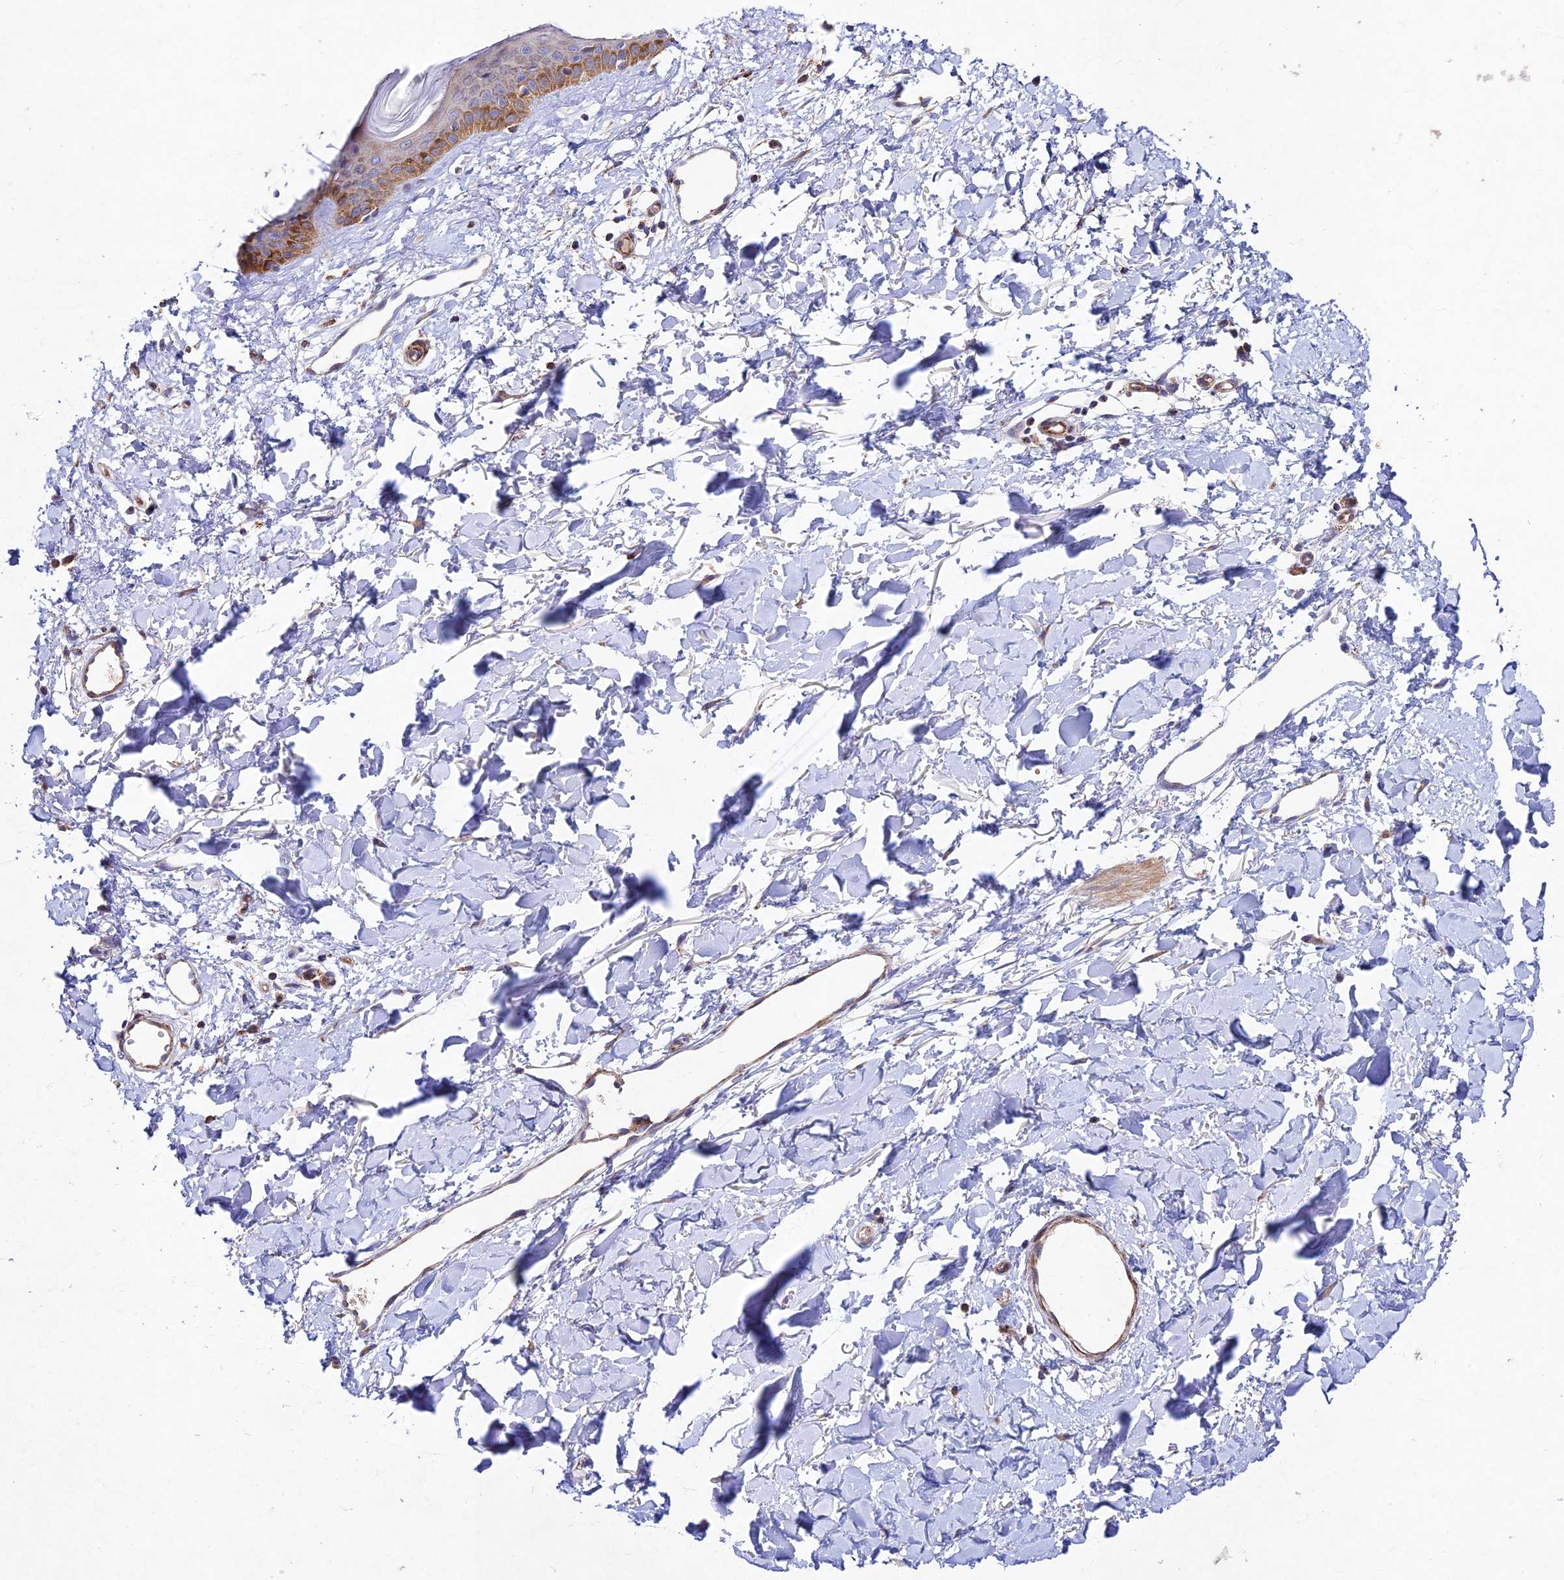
{"staining": {"intensity": "weak", "quantity": ">75%", "location": "cytoplasmic/membranous"}, "tissue": "skin", "cell_type": "Fibroblasts", "image_type": "normal", "snomed": [{"axis": "morphology", "description": "Normal tissue, NOS"}, {"axis": "topography", "description": "Skin"}], "caption": "Normal skin was stained to show a protein in brown. There is low levels of weak cytoplasmic/membranous expression in approximately >75% of fibroblasts. (brown staining indicates protein expression, while blue staining denotes nuclei).", "gene": "KHDC3L", "patient": {"sex": "female", "age": 58}}